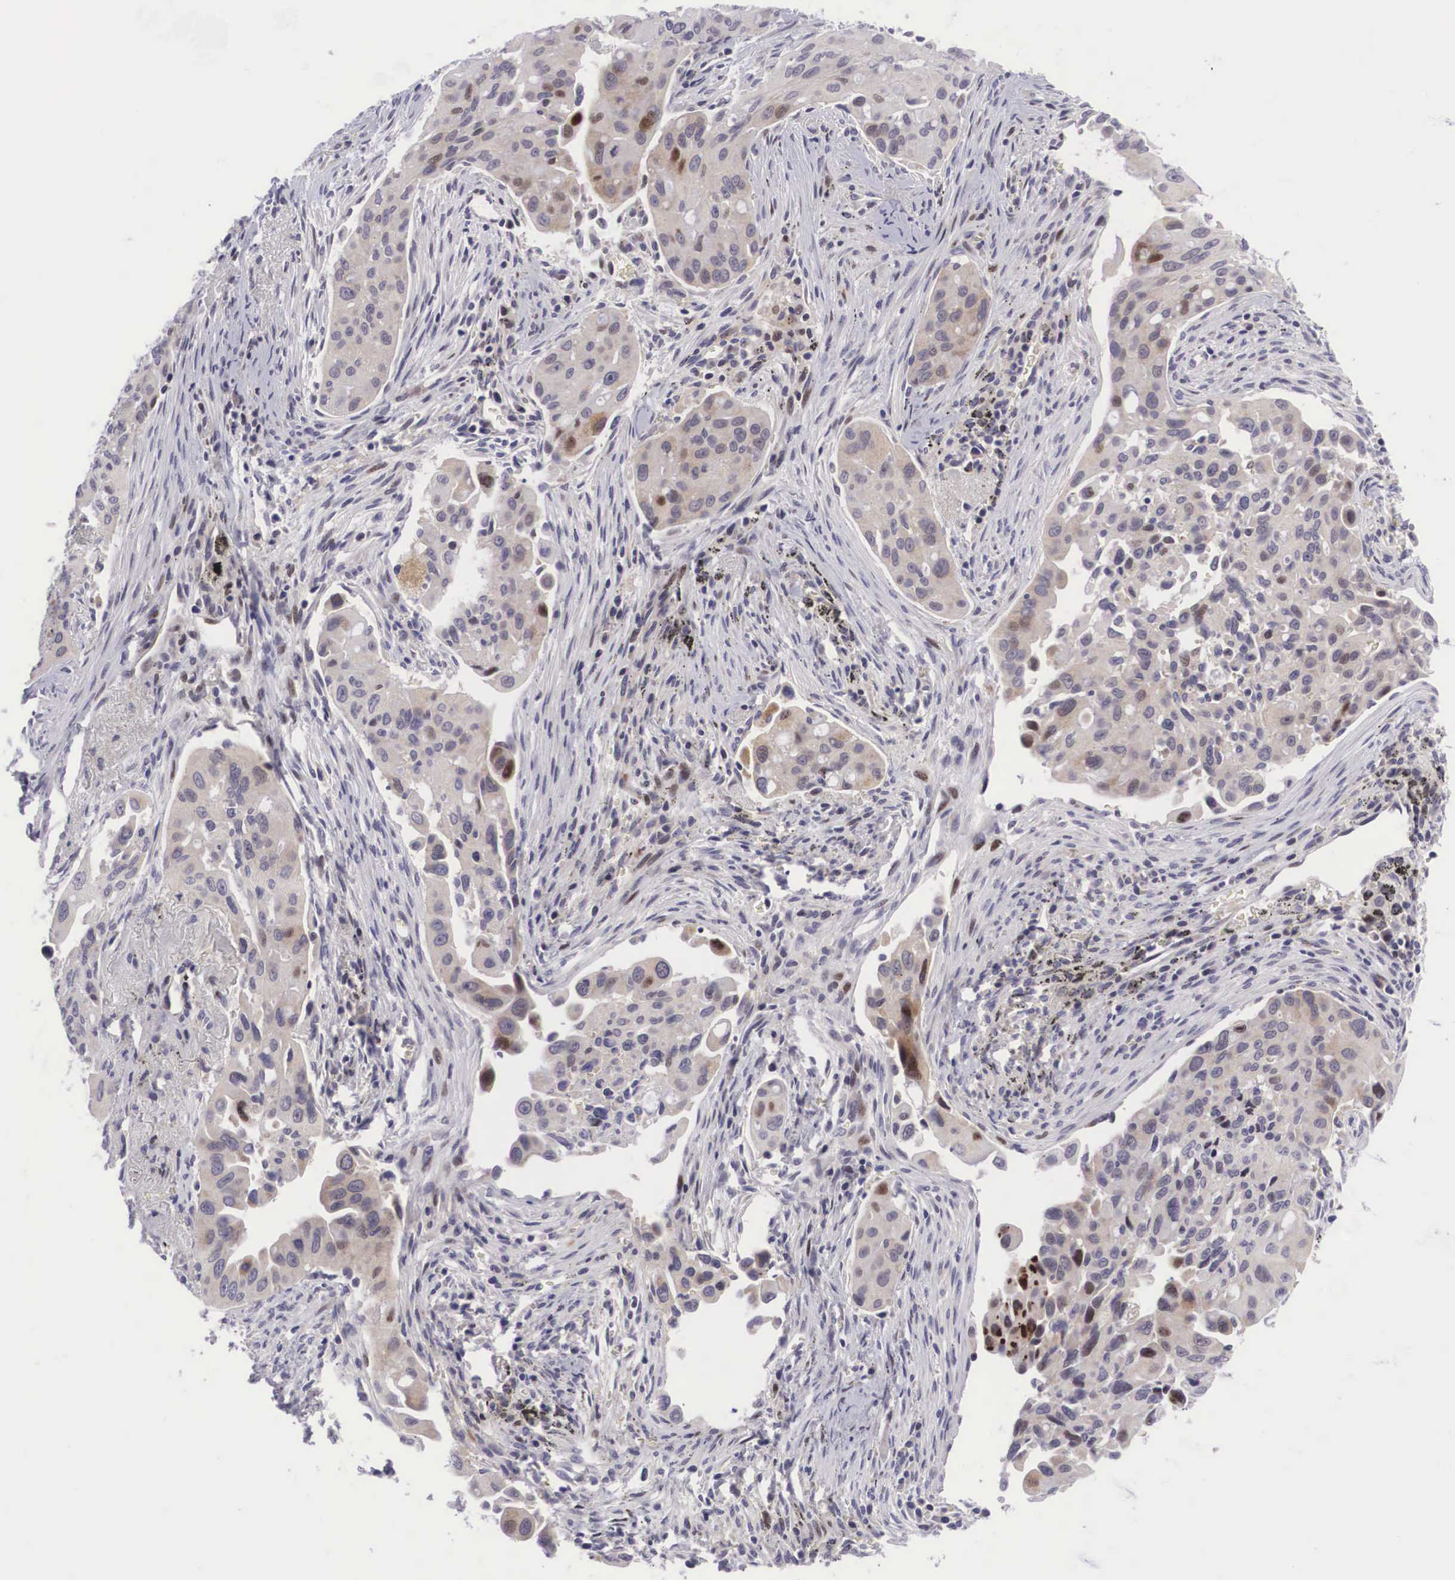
{"staining": {"intensity": "weak", "quantity": "25%-75%", "location": "cytoplasmic/membranous,nuclear"}, "tissue": "lung cancer", "cell_type": "Tumor cells", "image_type": "cancer", "snomed": [{"axis": "morphology", "description": "Adenocarcinoma, NOS"}, {"axis": "topography", "description": "Lung"}], "caption": "Immunohistochemistry (DAB (3,3'-diaminobenzidine)) staining of lung adenocarcinoma demonstrates weak cytoplasmic/membranous and nuclear protein positivity in about 25%-75% of tumor cells.", "gene": "EMID1", "patient": {"sex": "male", "age": 68}}